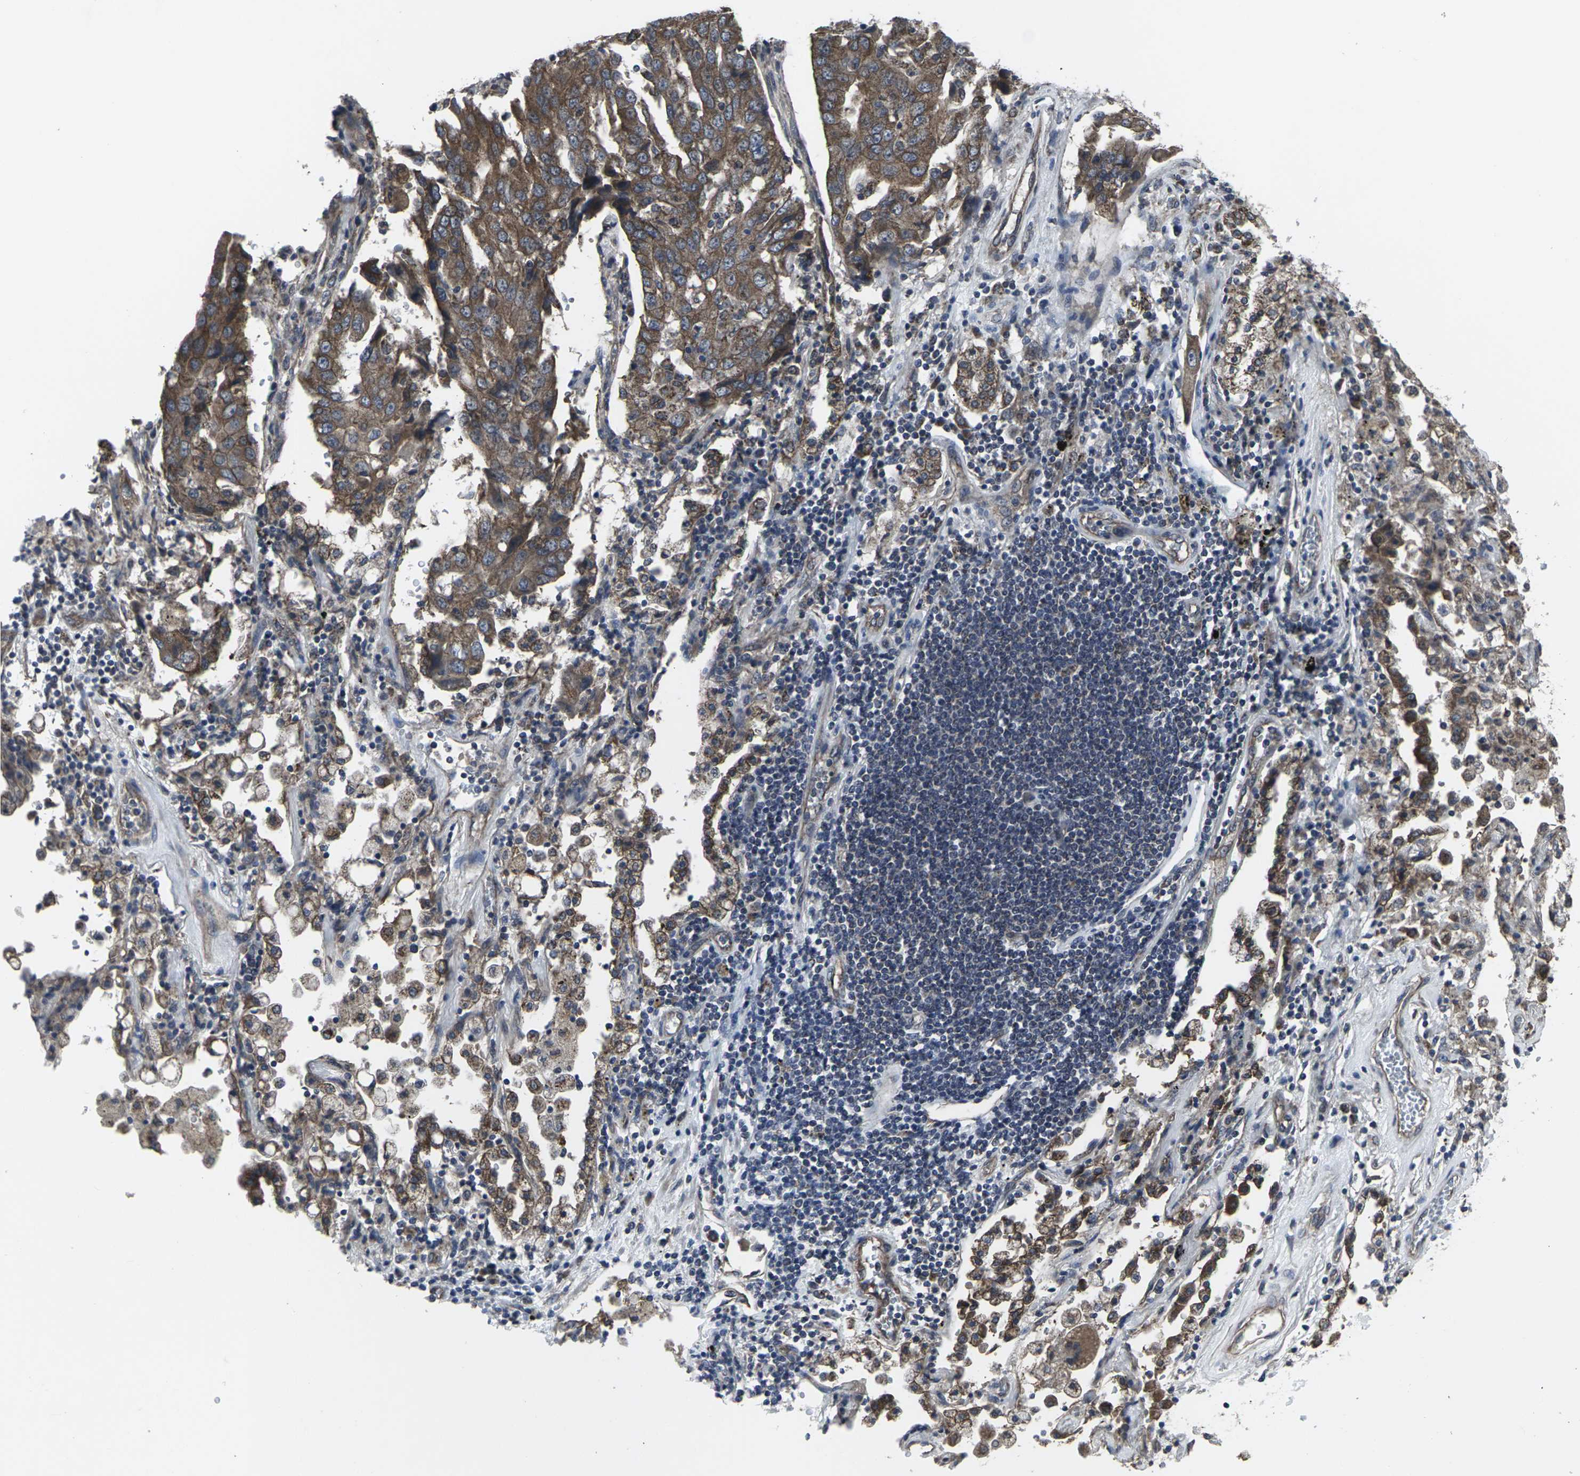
{"staining": {"intensity": "moderate", "quantity": ">75%", "location": "cytoplasmic/membranous"}, "tissue": "lung cancer", "cell_type": "Tumor cells", "image_type": "cancer", "snomed": [{"axis": "morphology", "description": "Adenocarcinoma, NOS"}, {"axis": "topography", "description": "Lung"}], "caption": "Human lung cancer stained with a brown dye displays moderate cytoplasmic/membranous positive expression in about >75% of tumor cells.", "gene": "MAPKAPK2", "patient": {"sex": "female", "age": 65}}